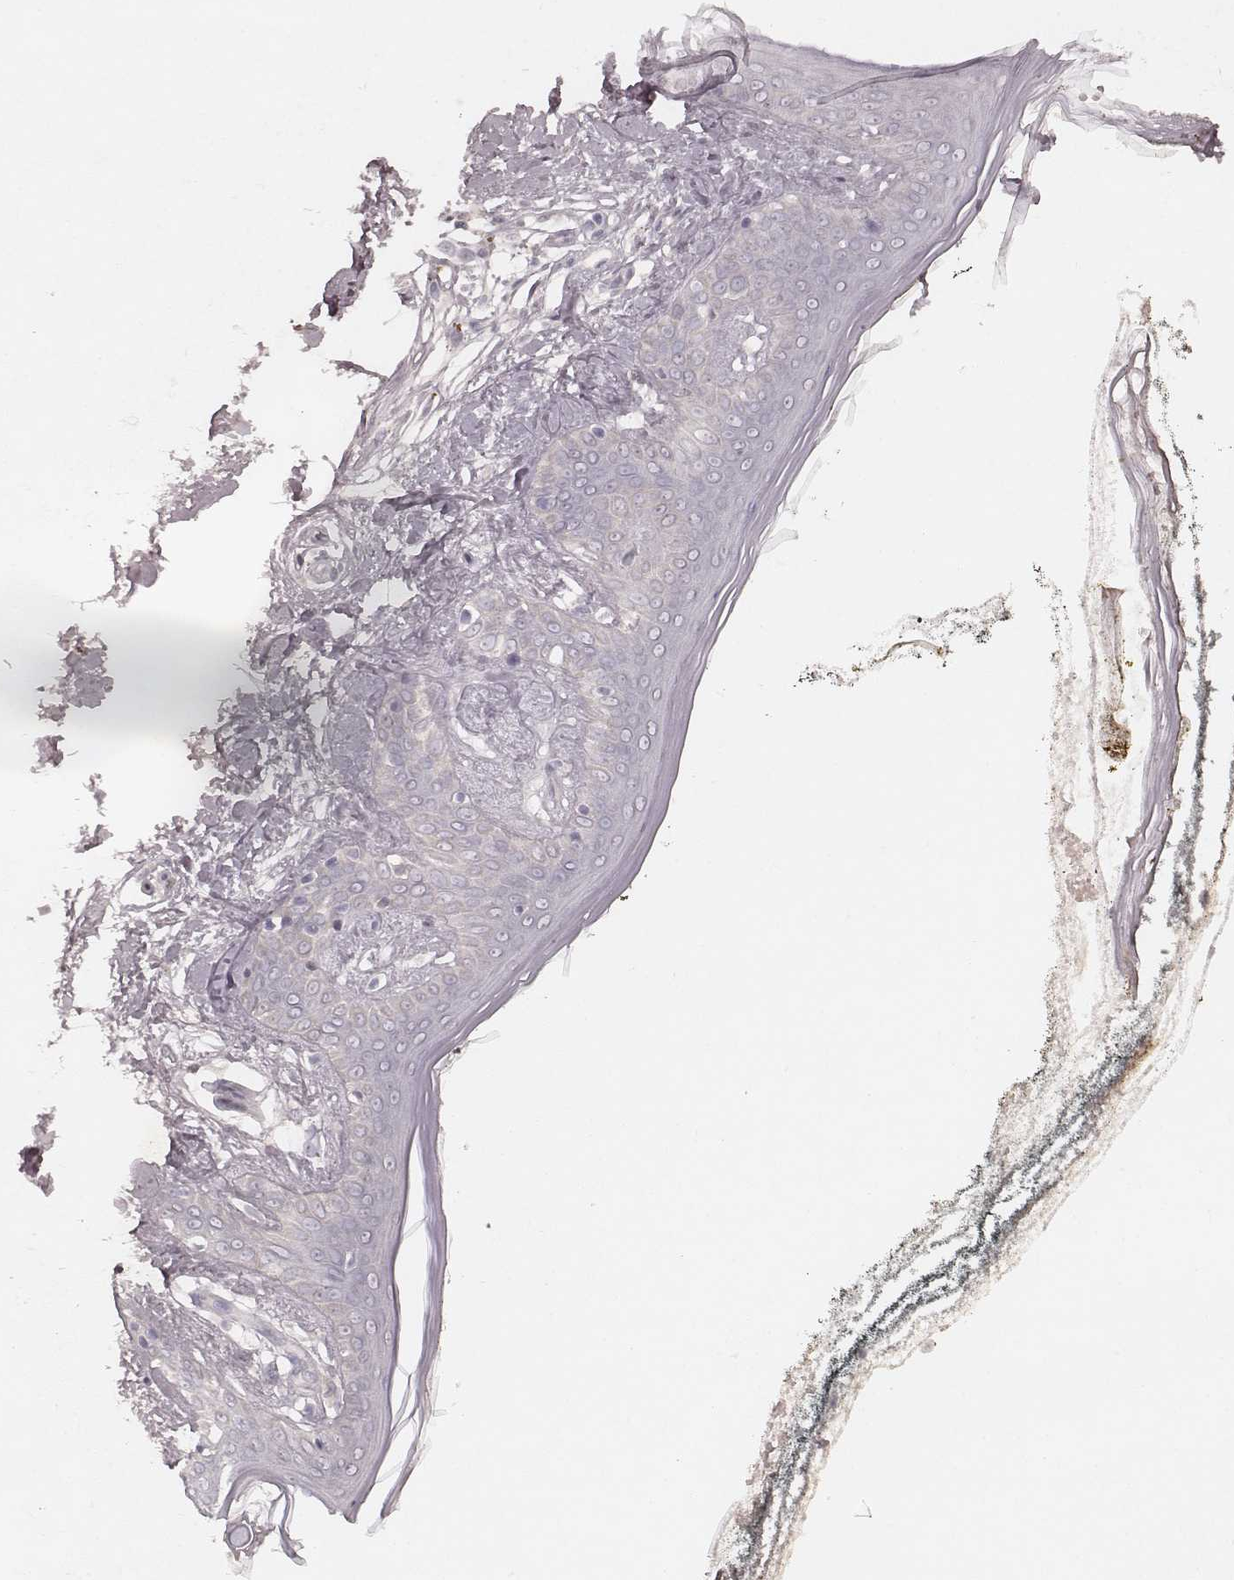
{"staining": {"intensity": "negative", "quantity": "none", "location": "none"}, "tissue": "skin", "cell_type": "Fibroblasts", "image_type": "normal", "snomed": [{"axis": "morphology", "description": "Normal tissue, NOS"}, {"axis": "topography", "description": "Skin"}], "caption": "Immunohistochemistry (IHC) micrograph of benign human skin stained for a protein (brown), which exhibits no expression in fibroblasts. (Immunohistochemistry (IHC), brightfield microscopy, high magnification).", "gene": "FAM13B", "patient": {"sex": "female", "age": 34}}